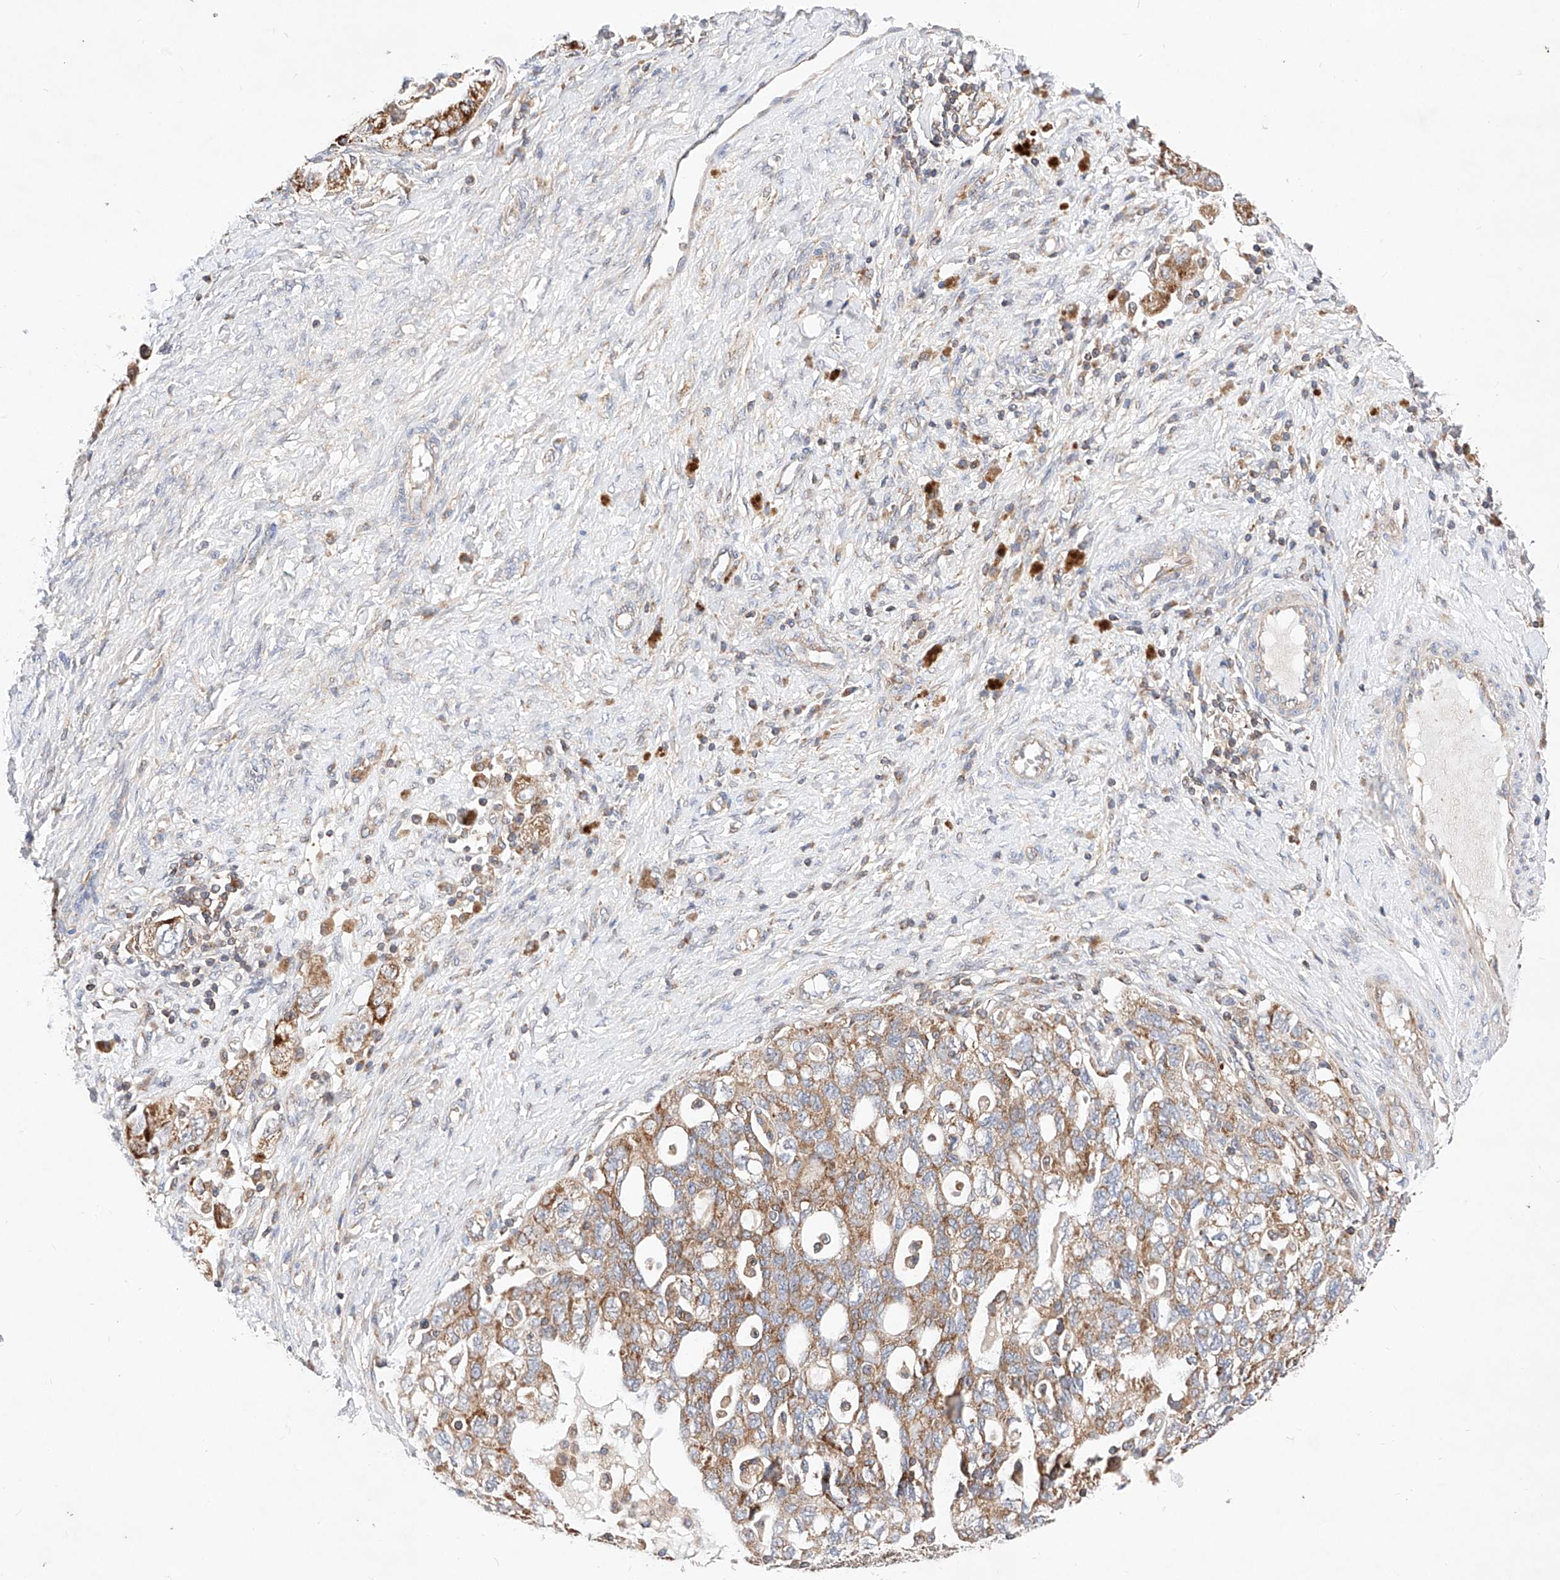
{"staining": {"intensity": "moderate", "quantity": ">75%", "location": "cytoplasmic/membranous"}, "tissue": "ovarian cancer", "cell_type": "Tumor cells", "image_type": "cancer", "snomed": [{"axis": "morphology", "description": "Carcinoma, NOS"}, {"axis": "morphology", "description": "Cystadenocarcinoma, serous, NOS"}, {"axis": "topography", "description": "Ovary"}], "caption": "A micrograph of human ovarian cancer stained for a protein displays moderate cytoplasmic/membranous brown staining in tumor cells.", "gene": "NR1D1", "patient": {"sex": "female", "age": 69}}